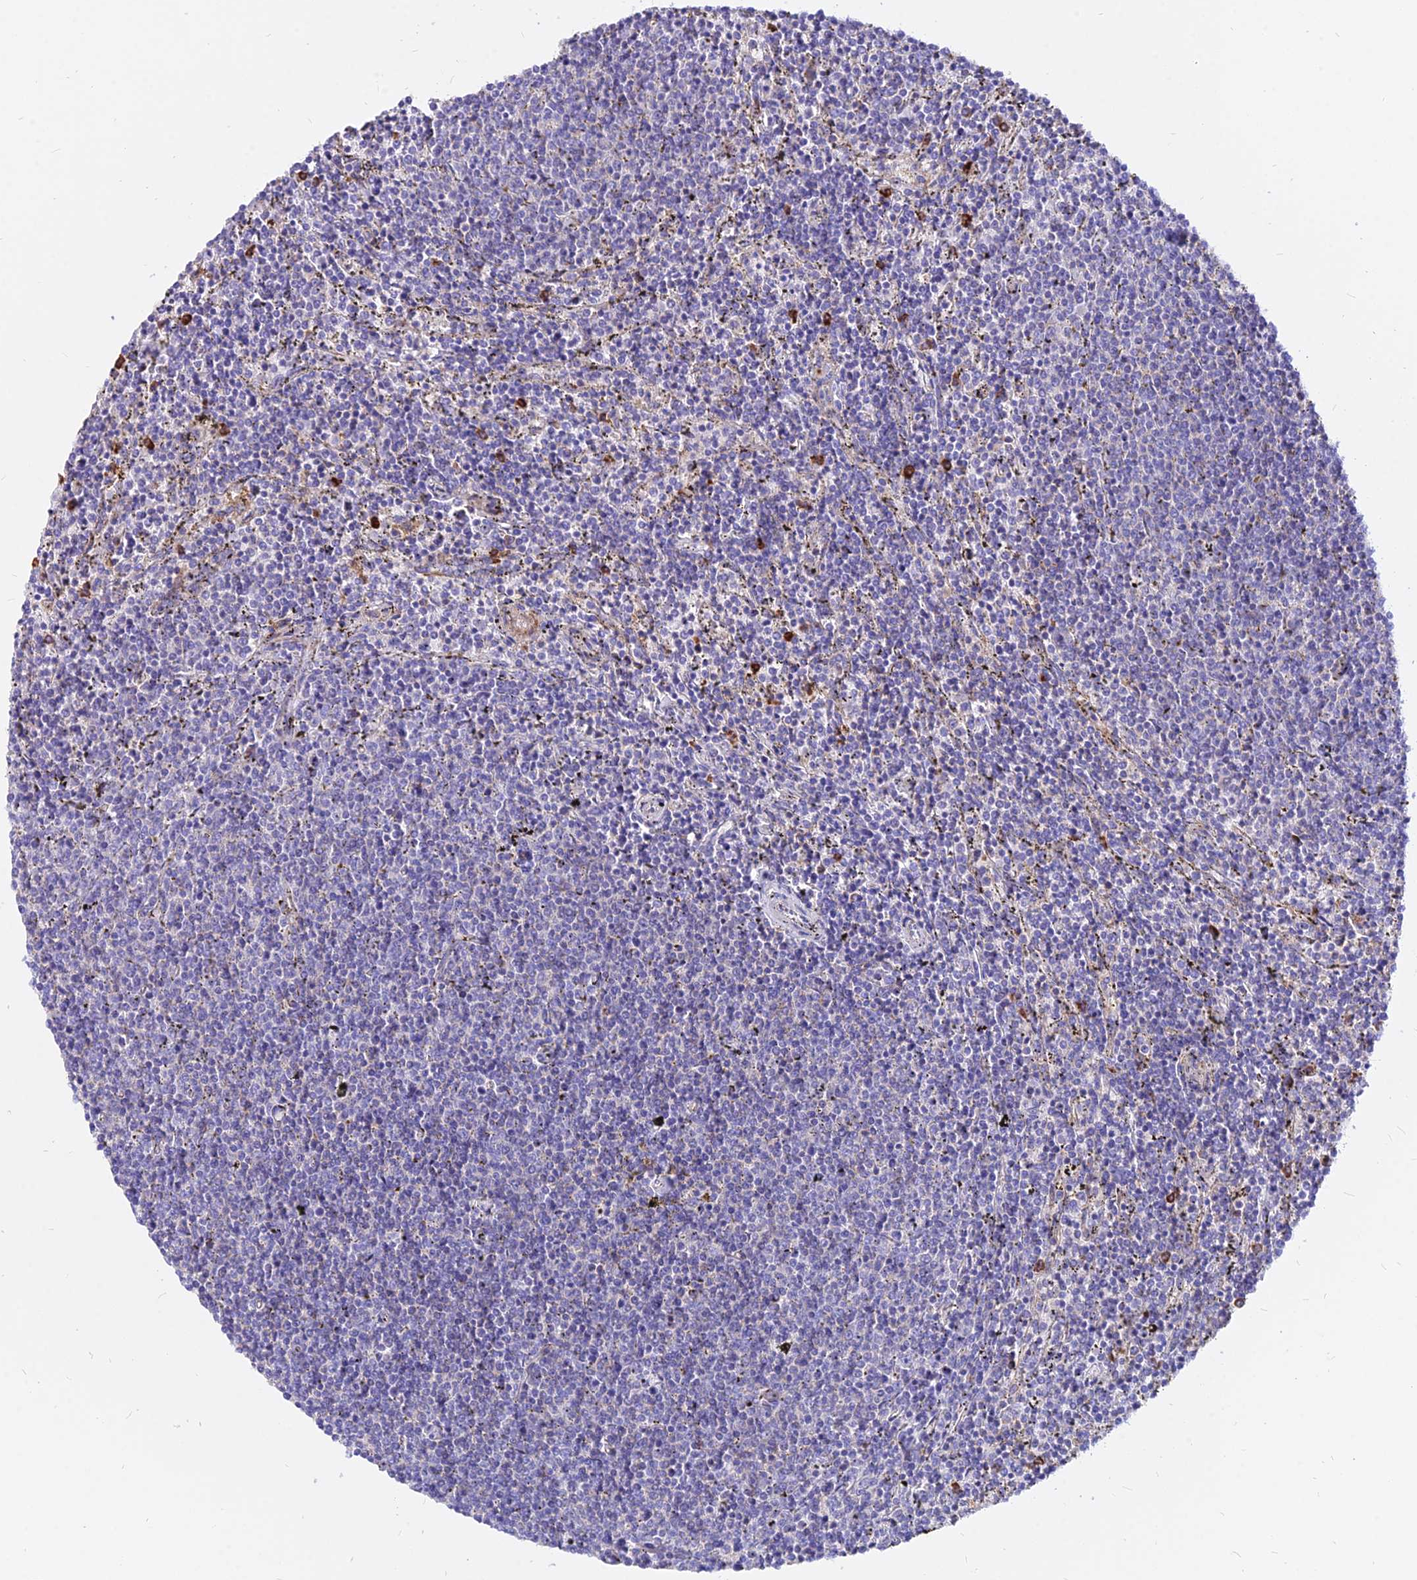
{"staining": {"intensity": "negative", "quantity": "none", "location": "none"}, "tissue": "lymphoma", "cell_type": "Tumor cells", "image_type": "cancer", "snomed": [{"axis": "morphology", "description": "Malignant lymphoma, non-Hodgkin's type, Low grade"}, {"axis": "topography", "description": "Spleen"}], "caption": "High magnification brightfield microscopy of low-grade malignant lymphoma, non-Hodgkin's type stained with DAB (brown) and counterstained with hematoxylin (blue): tumor cells show no significant staining.", "gene": "AGTRAP", "patient": {"sex": "female", "age": 50}}